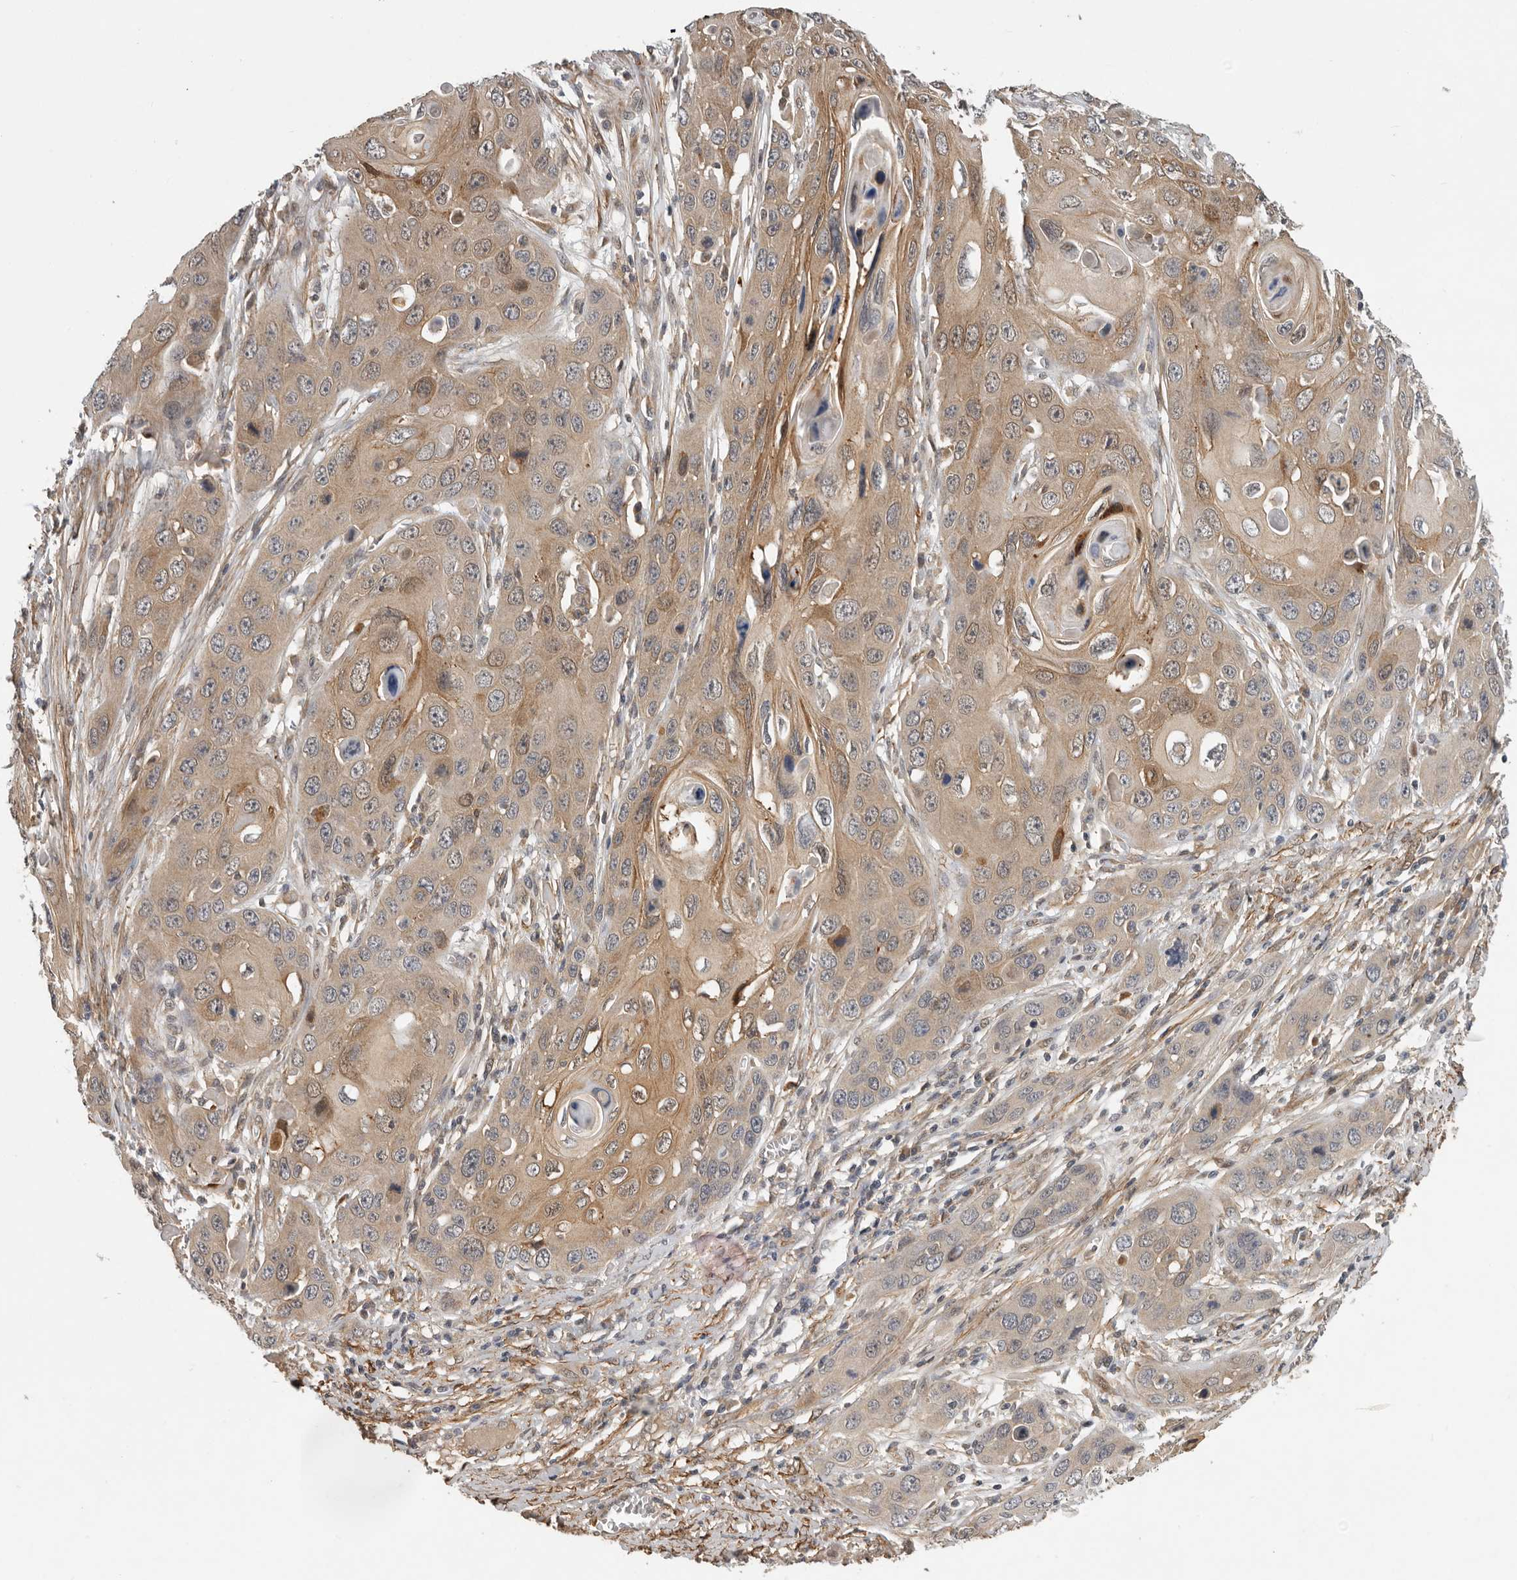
{"staining": {"intensity": "weak", "quantity": ">75%", "location": "cytoplasmic/membranous"}, "tissue": "skin cancer", "cell_type": "Tumor cells", "image_type": "cancer", "snomed": [{"axis": "morphology", "description": "Squamous cell carcinoma, NOS"}, {"axis": "topography", "description": "Skin"}], "caption": "This histopathology image shows skin squamous cell carcinoma stained with immunohistochemistry to label a protein in brown. The cytoplasmic/membranous of tumor cells show weak positivity for the protein. Nuclei are counter-stained blue.", "gene": "RNF157", "patient": {"sex": "male", "age": 55}}